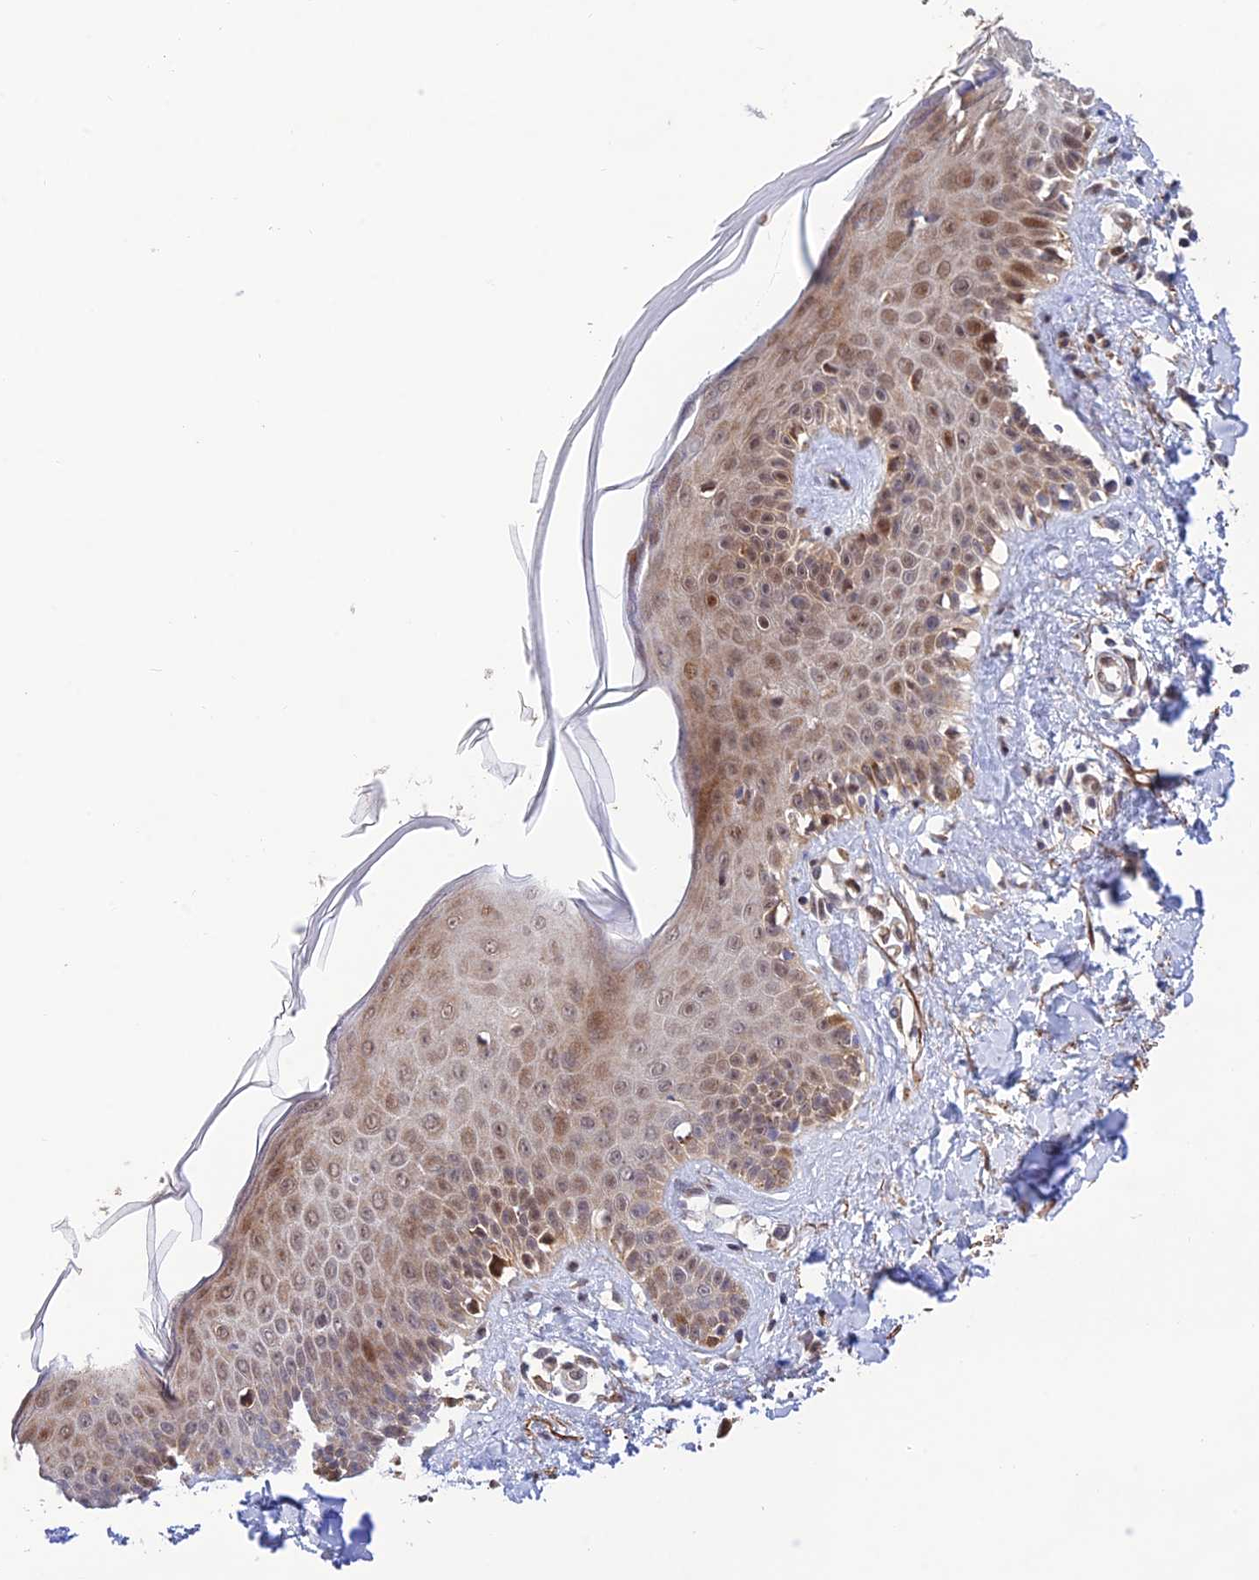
{"staining": {"intensity": "weak", "quantity": ">75%", "location": "cytoplasmic/membranous"}, "tissue": "skin", "cell_type": "Fibroblasts", "image_type": "normal", "snomed": [{"axis": "morphology", "description": "Normal tissue, NOS"}, {"axis": "topography", "description": "Skin"}], "caption": "Immunohistochemical staining of benign skin demonstrates weak cytoplasmic/membranous protein staining in approximately >75% of fibroblasts.", "gene": "WDR55", "patient": {"sex": "female", "age": 58}}